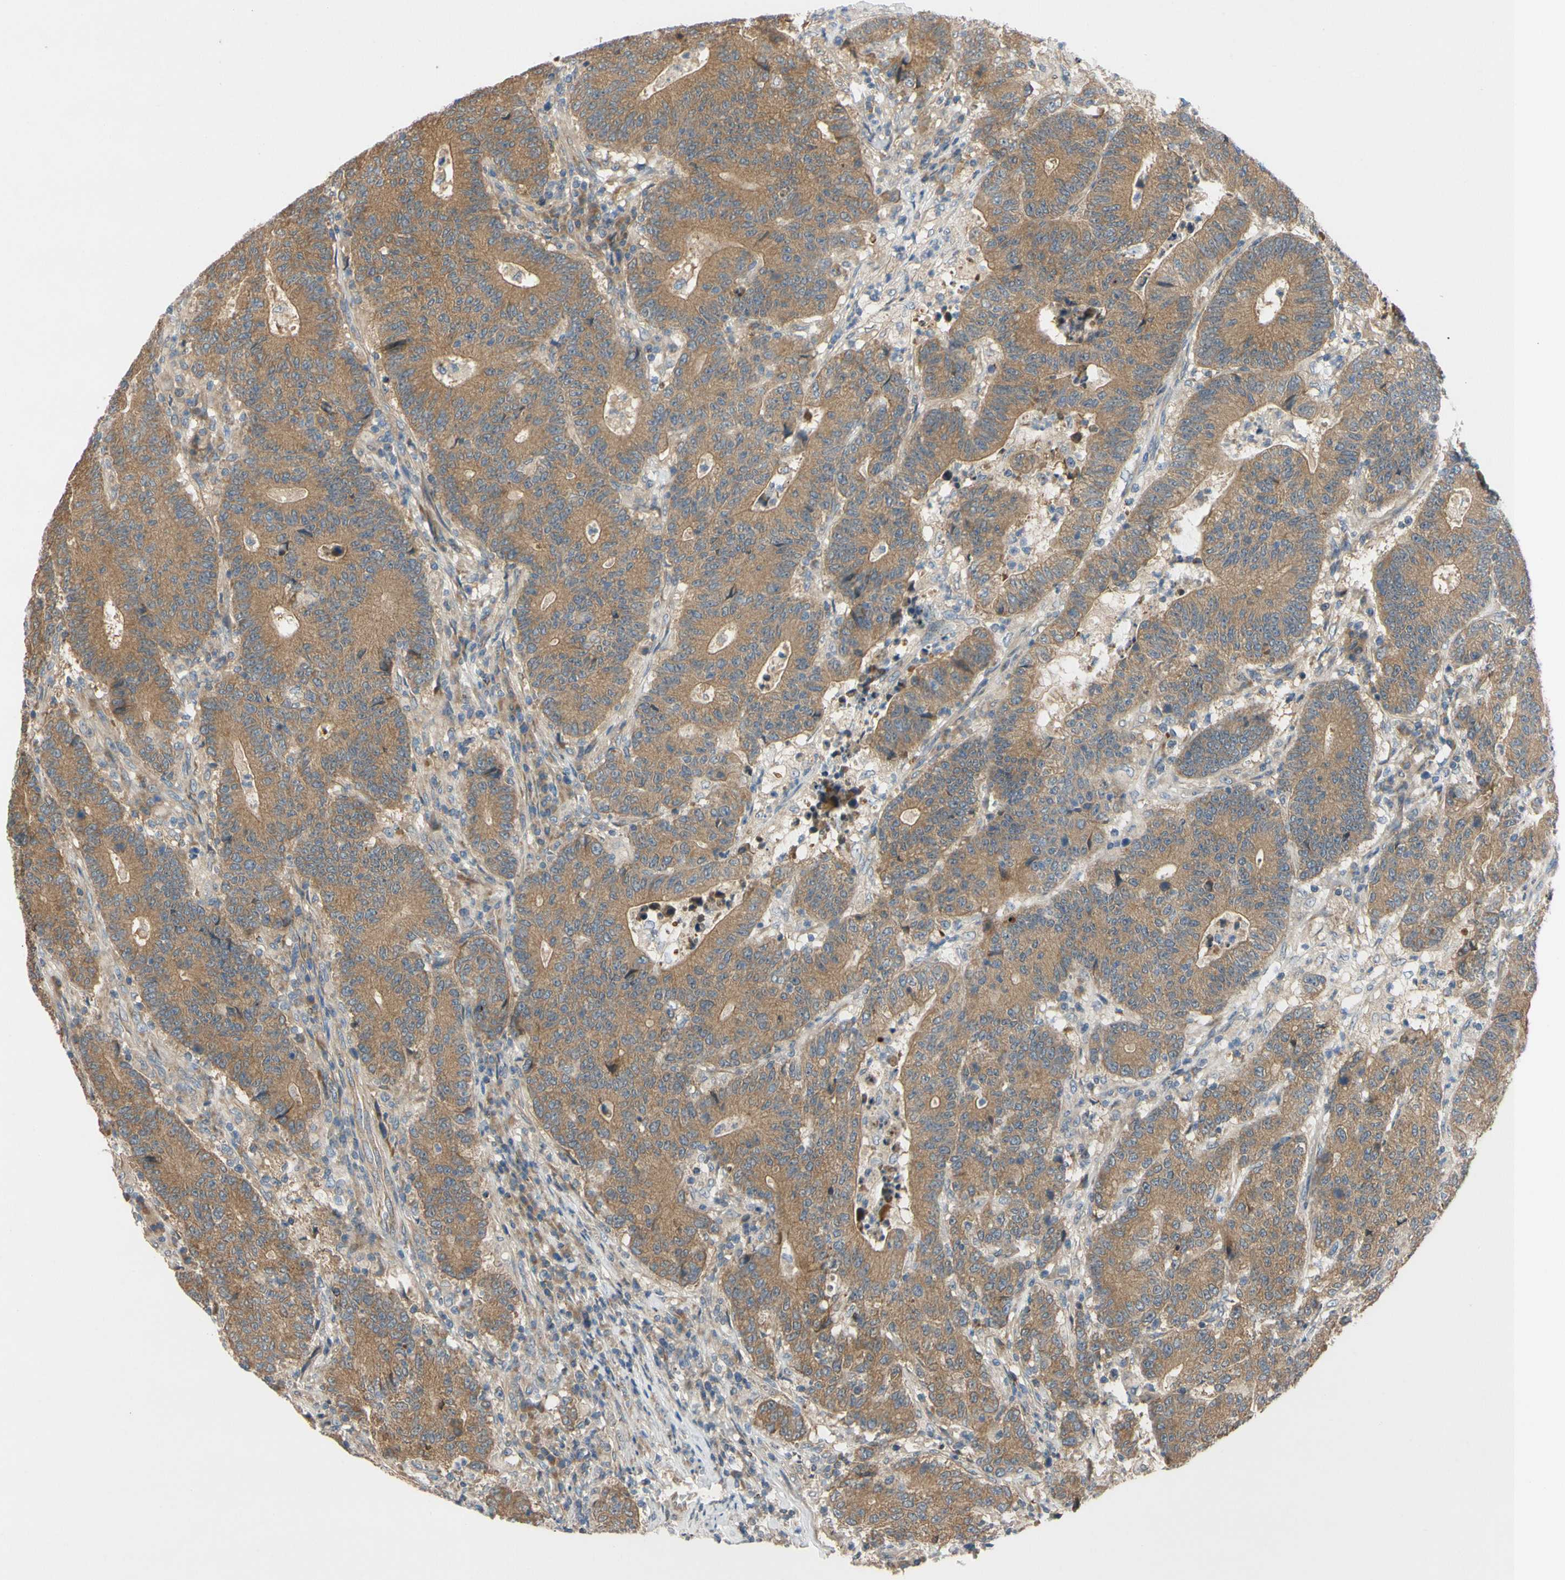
{"staining": {"intensity": "moderate", "quantity": ">75%", "location": "cytoplasmic/membranous"}, "tissue": "colorectal cancer", "cell_type": "Tumor cells", "image_type": "cancer", "snomed": [{"axis": "morphology", "description": "Normal tissue, NOS"}, {"axis": "morphology", "description": "Adenocarcinoma, NOS"}, {"axis": "topography", "description": "Colon"}], "caption": "Human colorectal cancer stained for a protein (brown) displays moderate cytoplasmic/membranous positive staining in approximately >75% of tumor cells.", "gene": "MBTPS2", "patient": {"sex": "female", "age": 75}}